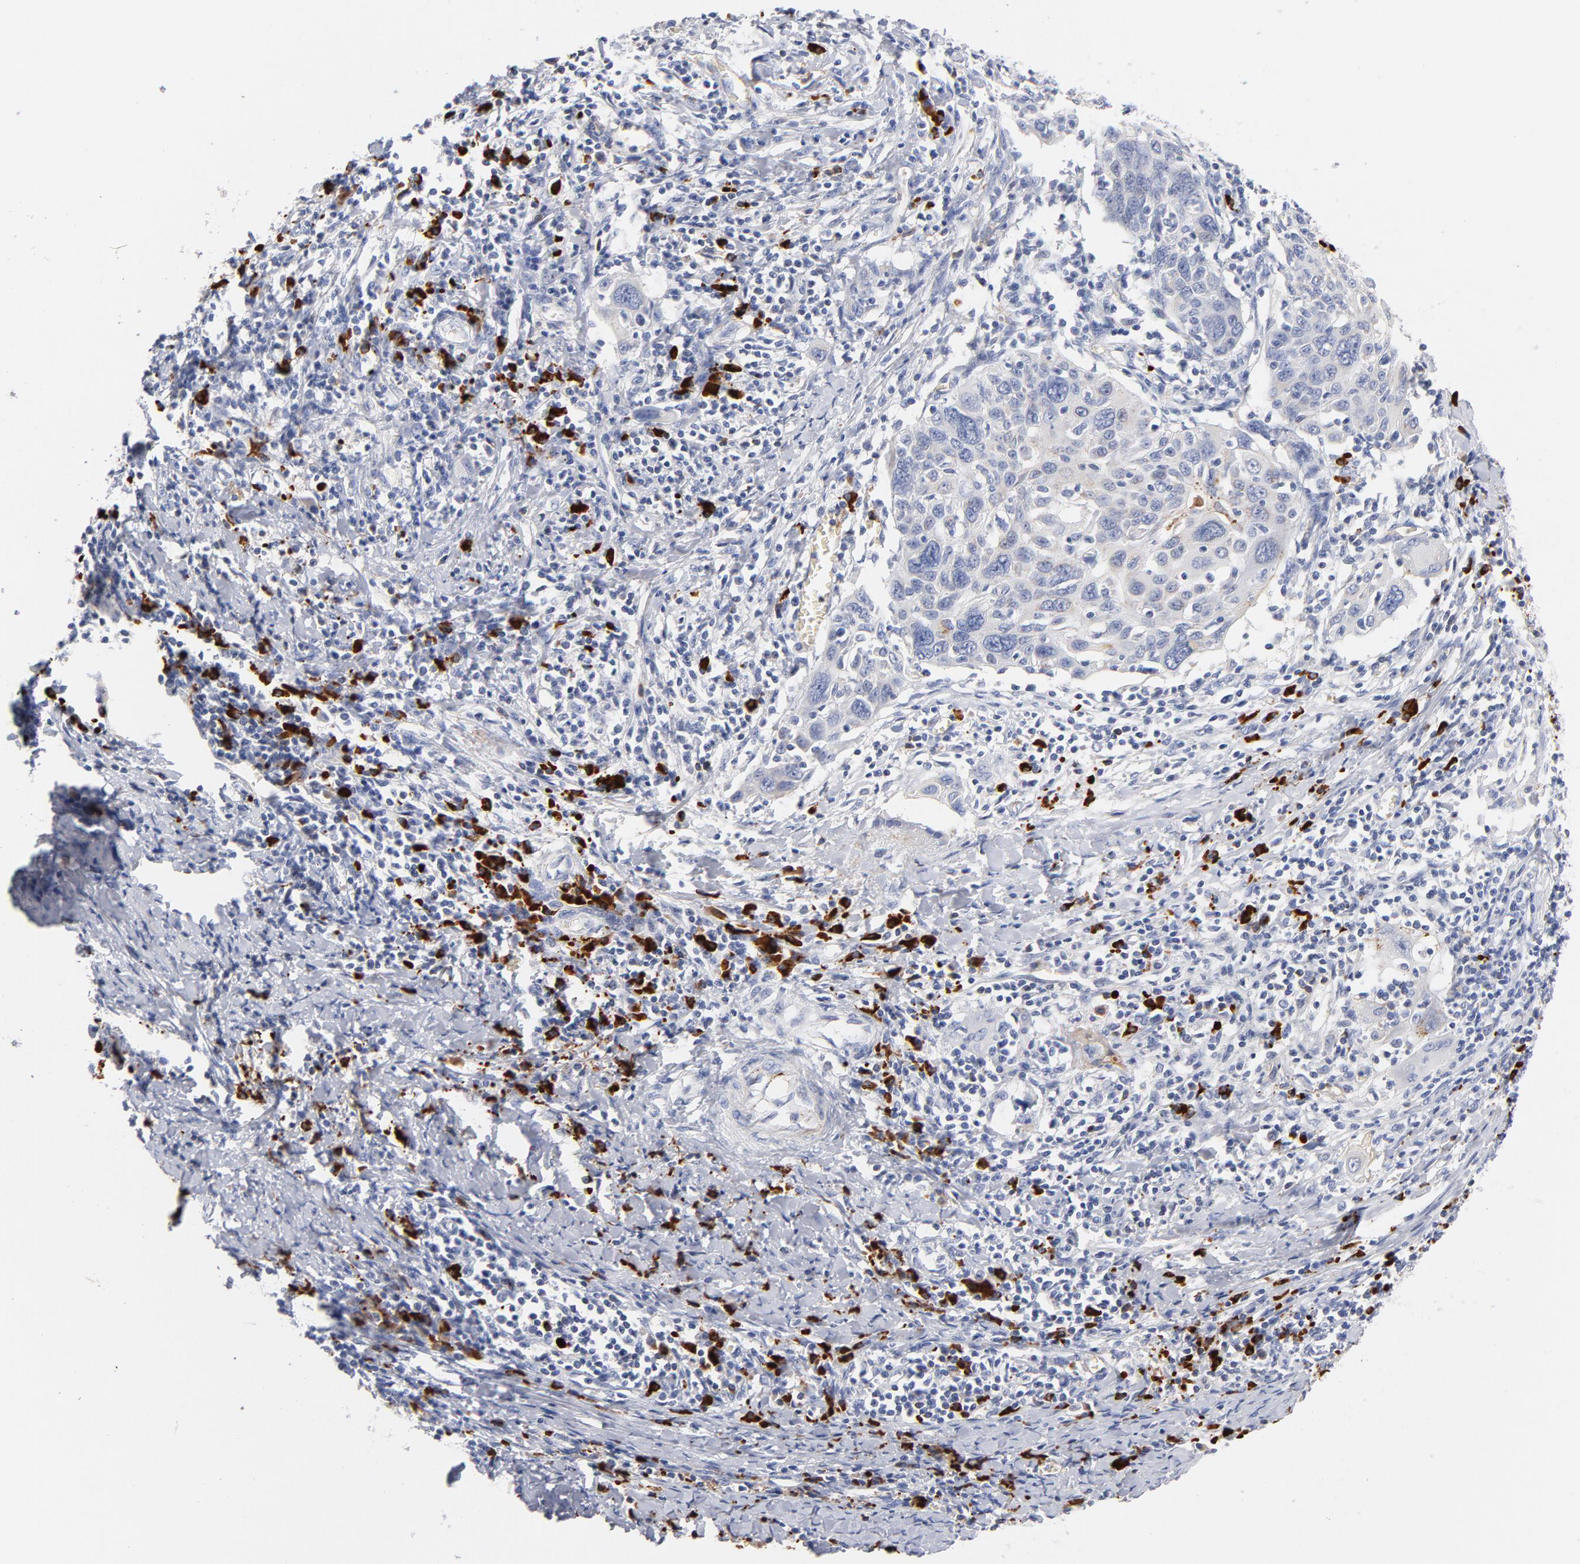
{"staining": {"intensity": "negative", "quantity": "none", "location": "none"}, "tissue": "cervical cancer", "cell_type": "Tumor cells", "image_type": "cancer", "snomed": [{"axis": "morphology", "description": "Squamous cell carcinoma, NOS"}, {"axis": "topography", "description": "Cervix"}], "caption": "Tumor cells are negative for brown protein staining in cervical cancer.", "gene": "PLAT", "patient": {"sex": "female", "age": 54}}